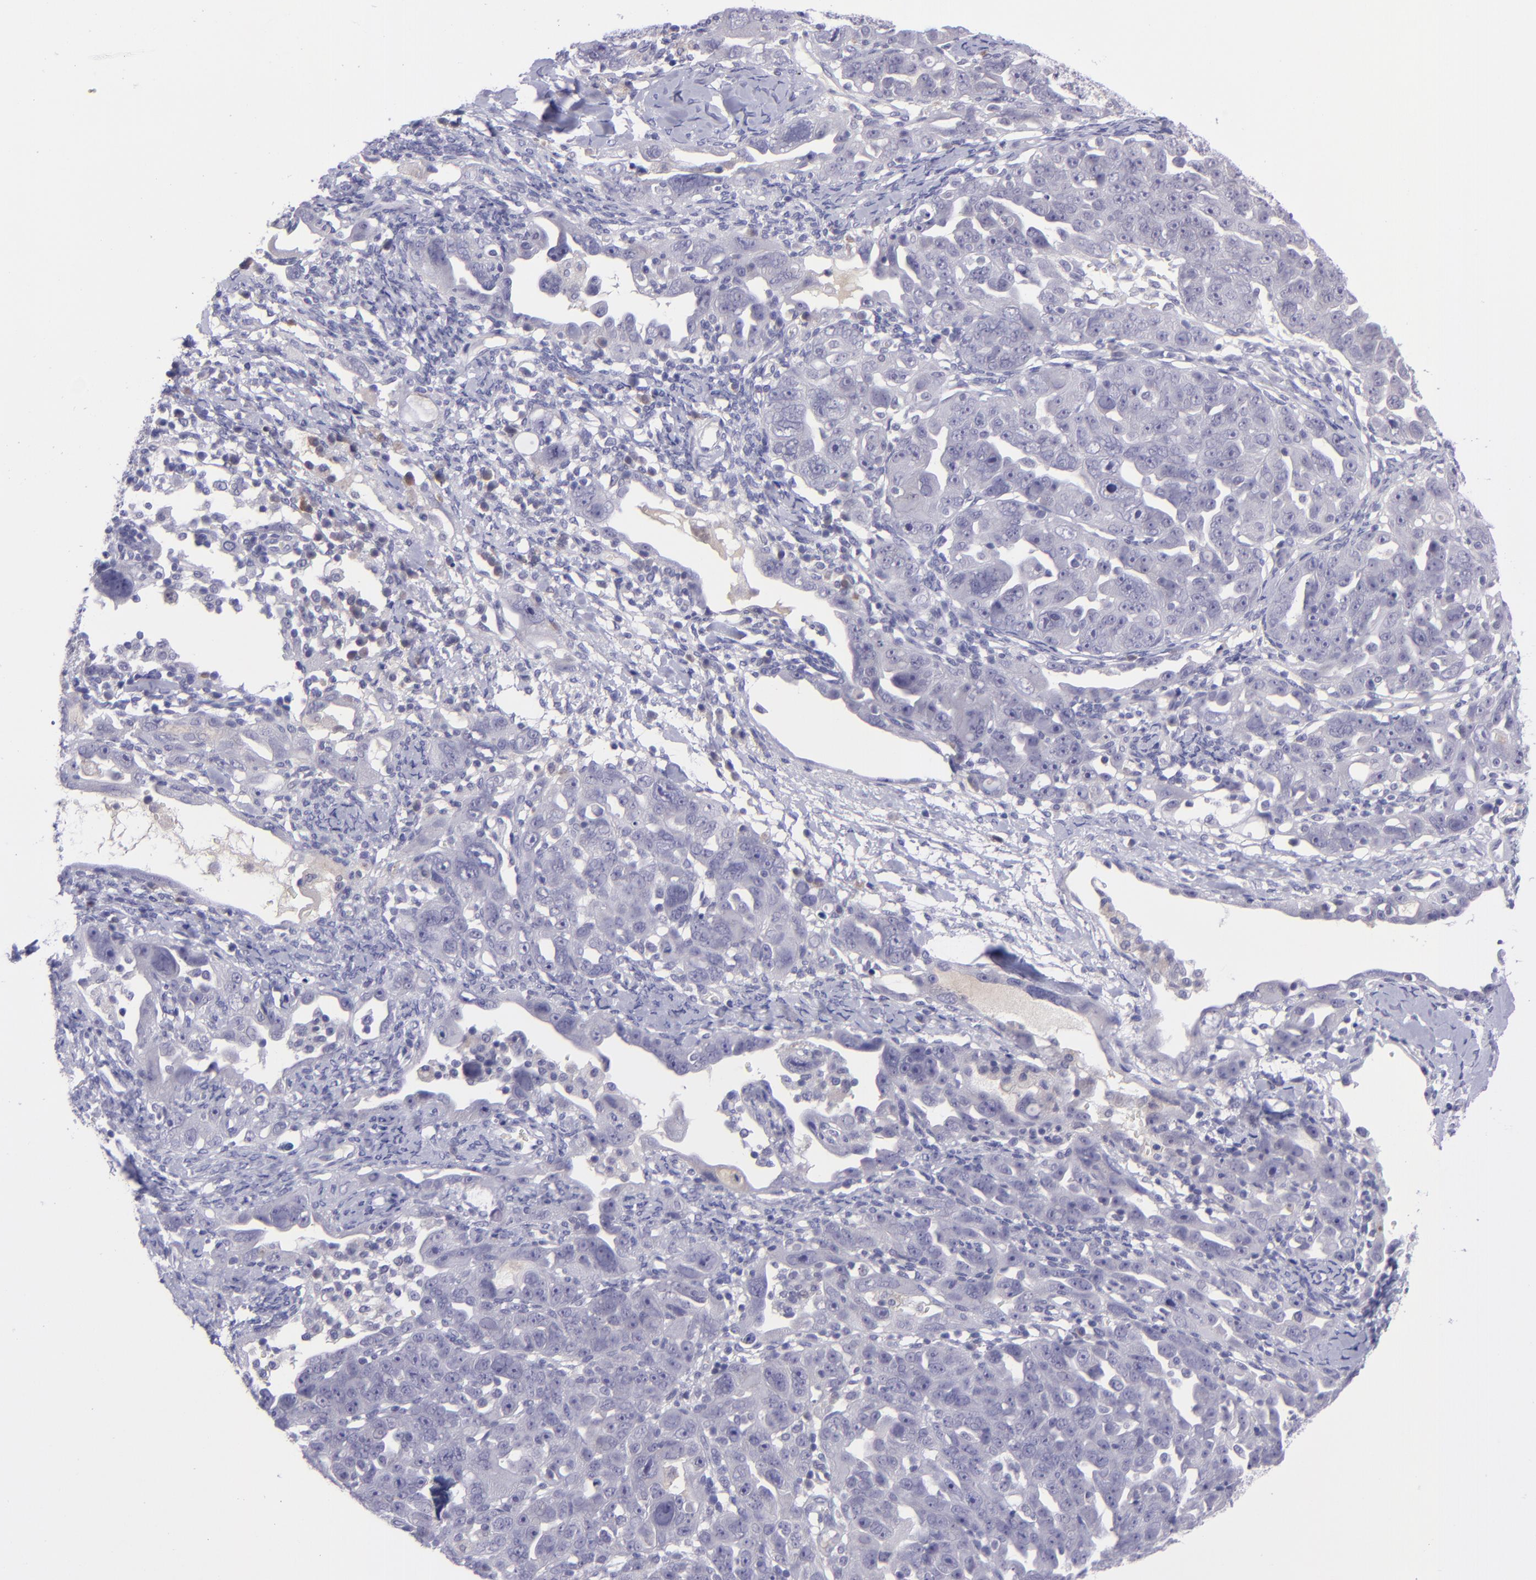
{"staining": {"intensity": "negative", "quantity": "none", "location": "none"}, "tissue": "ovarian cancer", "cell_type": "Tumor cells", "image_type": "cancer", "snomed": [{"axis": "morphology", "description": "Cystadenocarcinoma, serous, NOS"}, {"axis": "topography", "description": "Ovary"}], "caption": "An immunohistochemistry (IHC) histopathology image of ovarian cancer (serous cystadenocarcinoma) is shown. There is no staining in tumor cells of ovarian cancer (serous cystadenocarcinoma).", "gene": "POU2F2", "patient": {"sex": "female", "age": 66}}